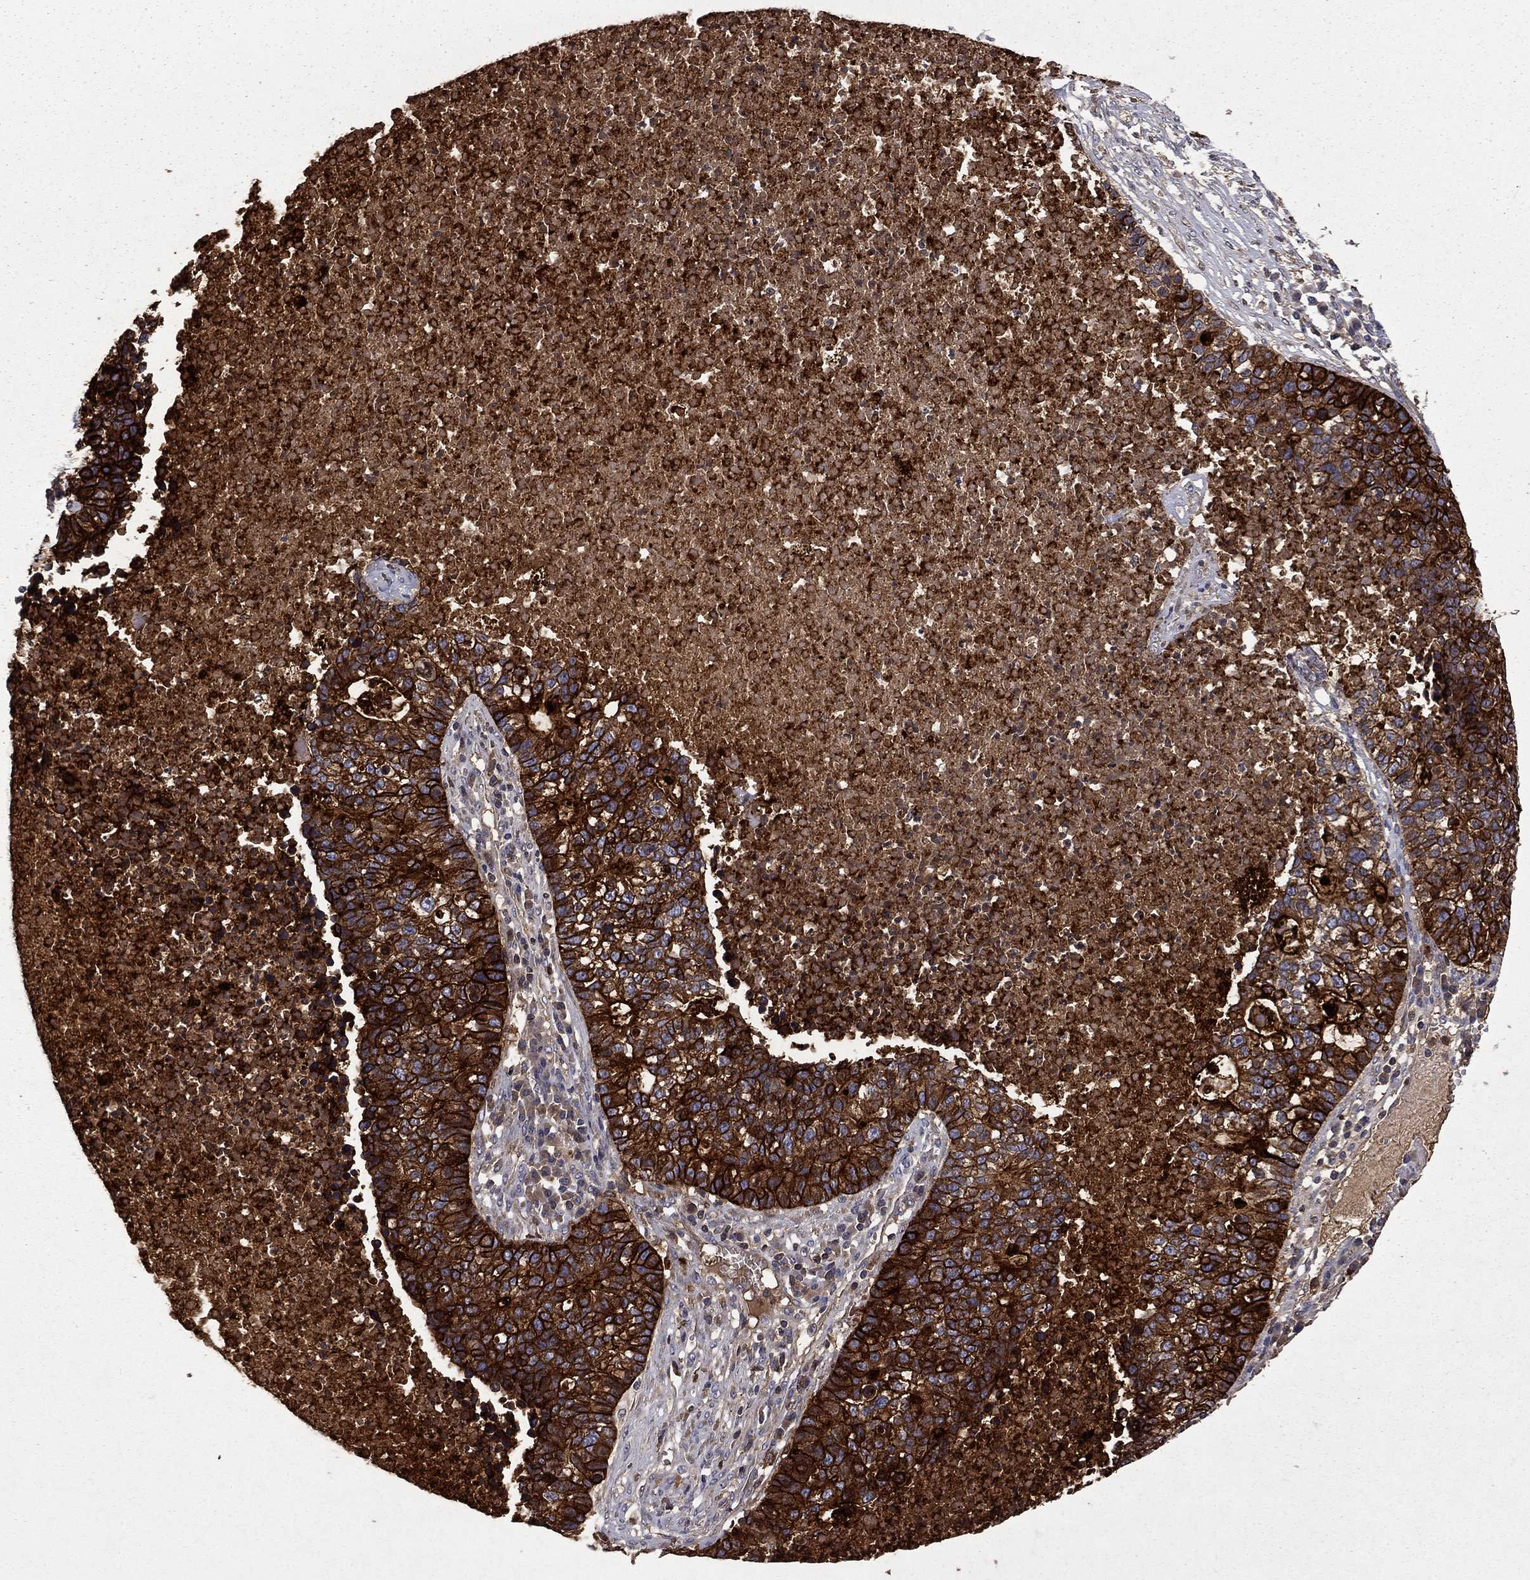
{"staining": {"intensity": "strong", "quantity": ">75%", "location": "cytoplasmic/membranous"}, "tissue": "lung cancer", "cell_type": "Tumor cells", "image_type": "cancer", "snomed": [{"axis": "morphology", "description": "Adenocarcinoma, NOS"}, {"axis": "topography", "description": "Lung"}], "caption": "Strong cytoplasmic/membranous positivity for a protein is identified in about >75% of tumor cells of lung adenocarcinoma using immunohistochemistry.", "gene": "CEACAM7", "patient": {"sex": "male", "age": 57}}